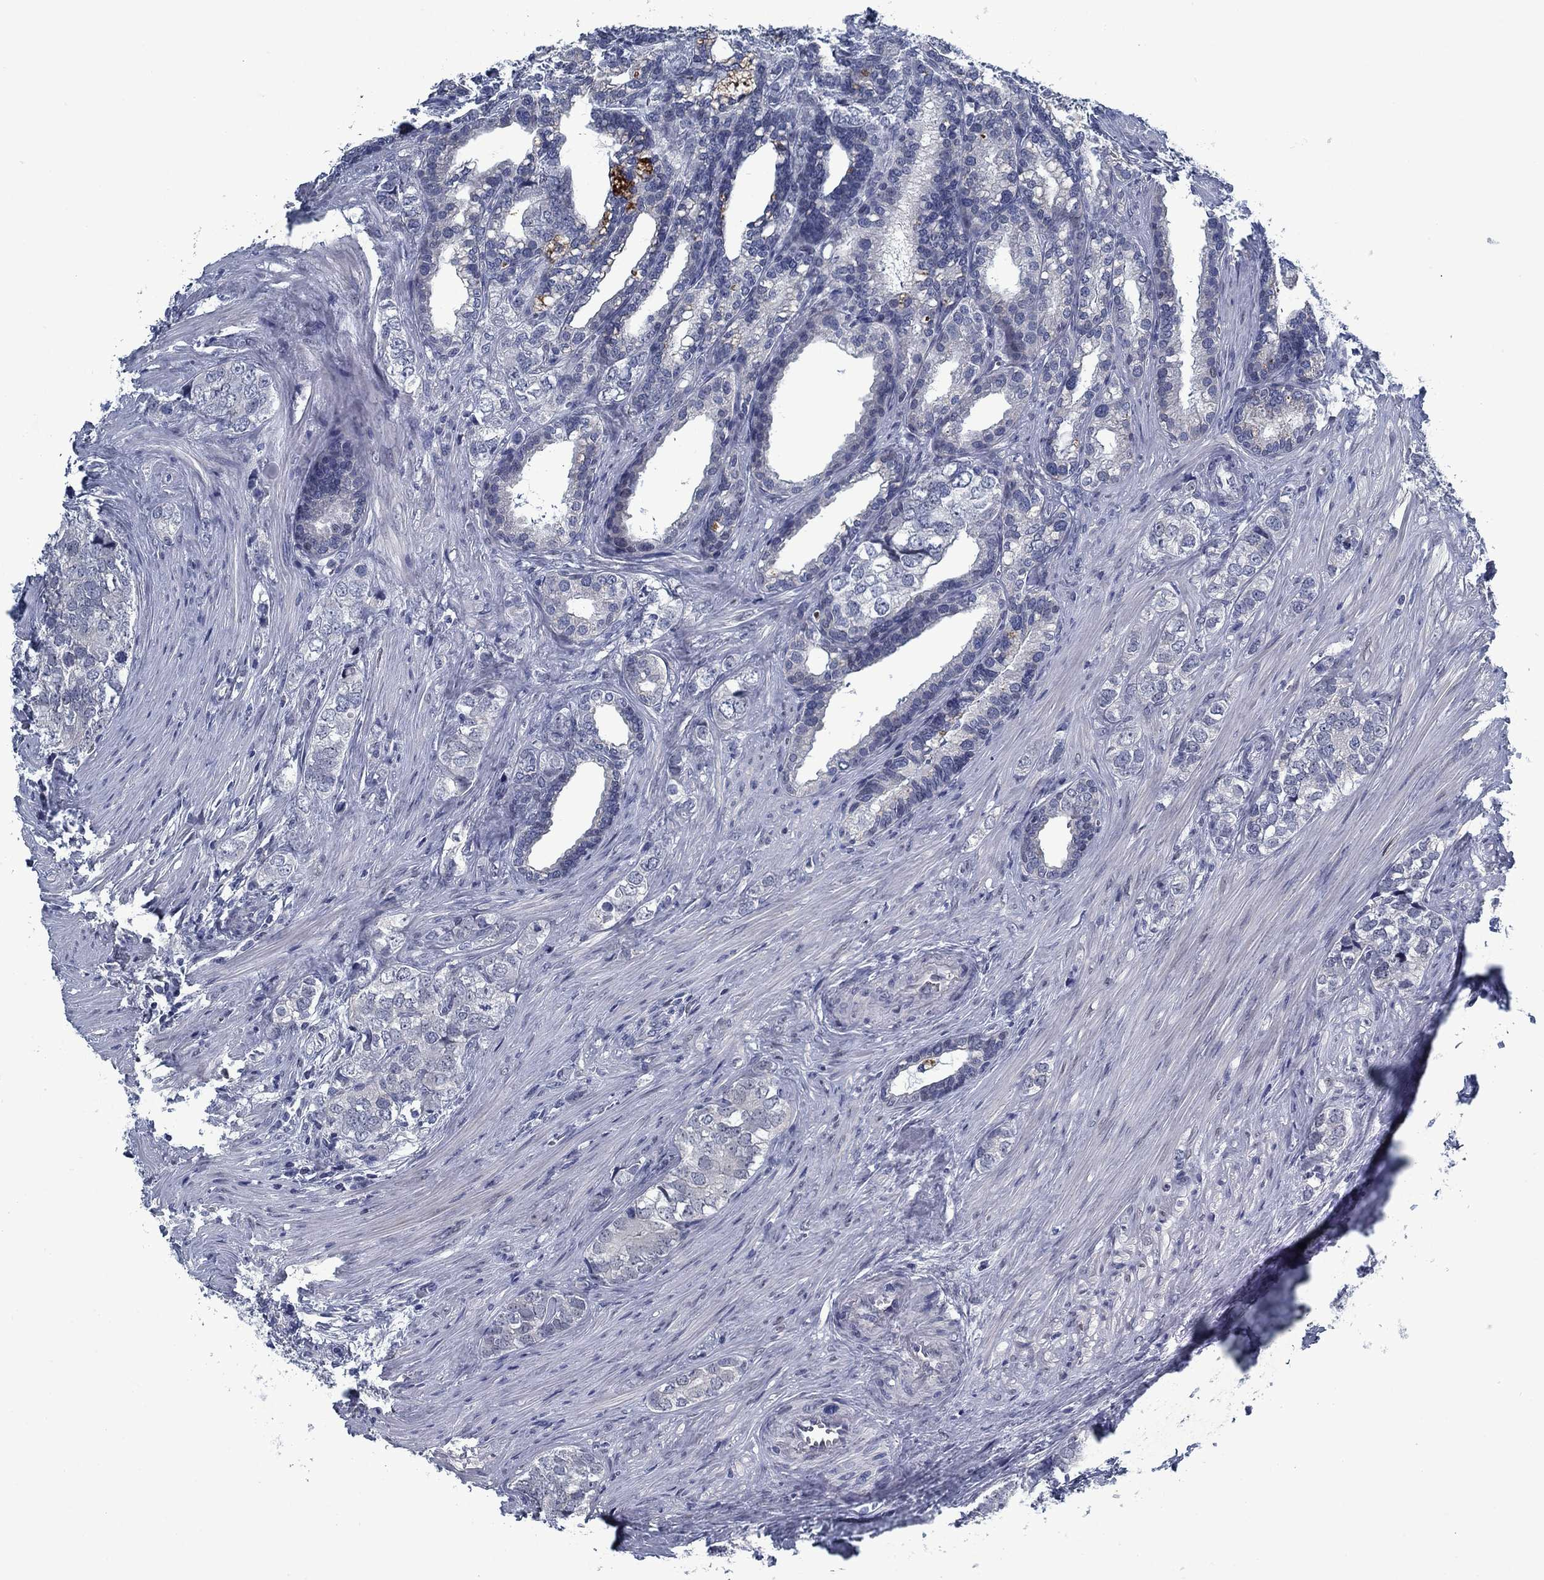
{"staining": {"intensity": "negative", "quantity": "none", "location": "none"}, "tissue": "prostate cancer", "cell_type": "Tumor cells", "image_type": "cancer", "snomed": [{"axis": "morphology", "description": "Adenocarcinoma, NOS"}, {"axis": "topography", "description": "Prostate and seminal vesicle, NOS"}], "caption": "A histopathology image of human adenocarcinoma (prostate) is negative for staining in tumor cells.", "gene": "PNMA8A", "patient": {"sex": "male", "age": 63}}